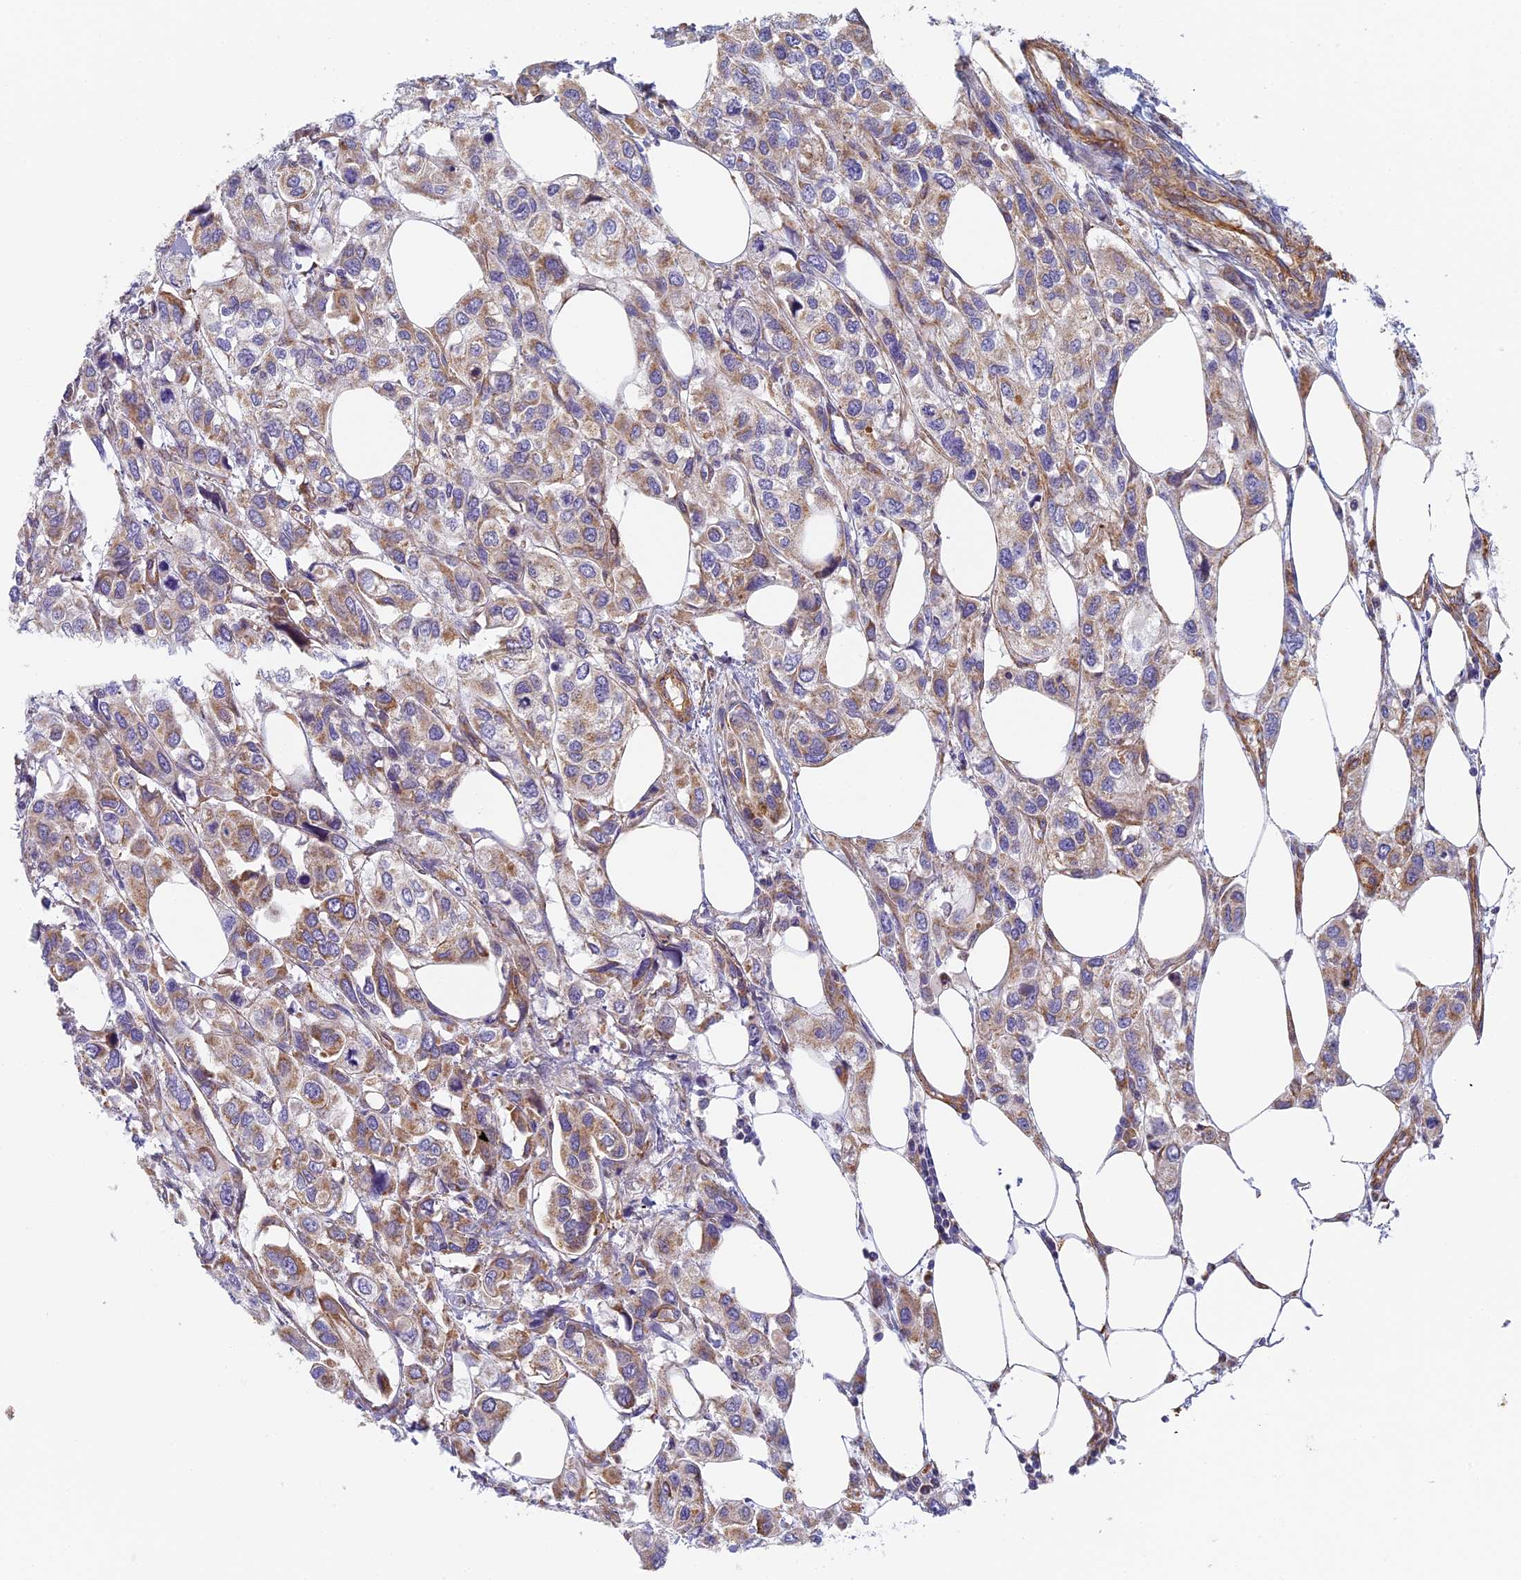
{"staining": {"intensity": "weak", "quantity": "25%-75%", "location": "cytoplasmic/membranous"}, "tissue": "urothelial cancer", "cell_type": "Tumor cells", "image_type": "cancer", "snomed": [{"axis": "morphology", "description": "Urothelial carcinoma, High grade"}, {"axis": "topography", "description": "Urinary bladder"}], "caption": "IHC (DAB) staining of human urothelial cancer exhibits weak cytoplasmic/membranous protein positivity in approximately 25%-75% of tumor cells.", "gene": "DDA1", "patient": {"sex": "male", "age": 67}}